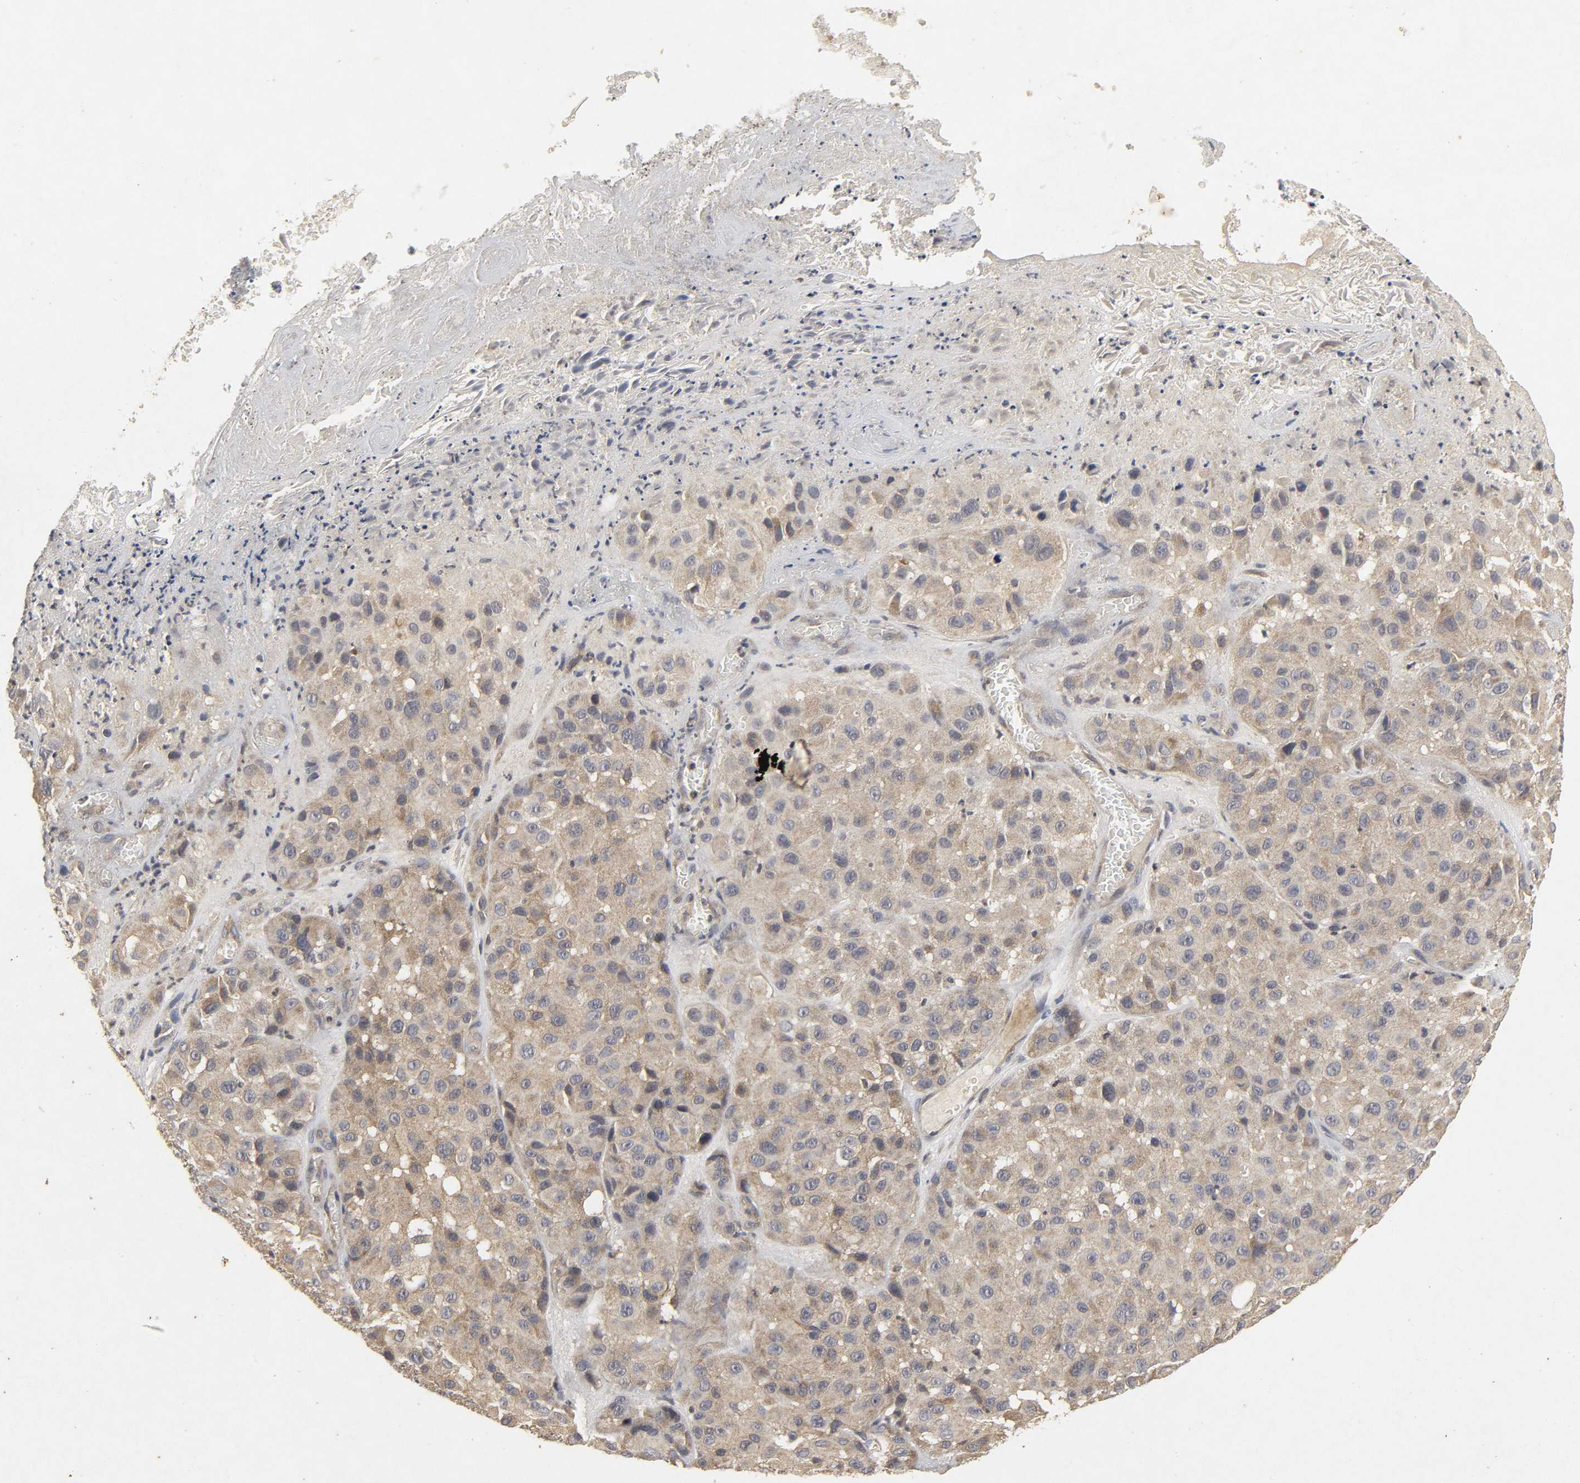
{"staining": {"intensity": "moderate", "quantity": ">75%", "location": "cytoplasmic/membranous"}, "tissue": "melanoma", "cell_type": "Tumor cells", "image_type": "cancer", "snomed": [{"axis": "morphology", "description": "Malignant melanoma, NOS"}, {"axis": "topography", "description": "Skin"}], "caption": "Melanoma was stained to show a protein in brown. There is medium levels of moderate cytoplasmic/membranous expression in about >75% of tumor cells.", "gene": "TRAF6", "patient": {"sex": "female", "age": 21}}